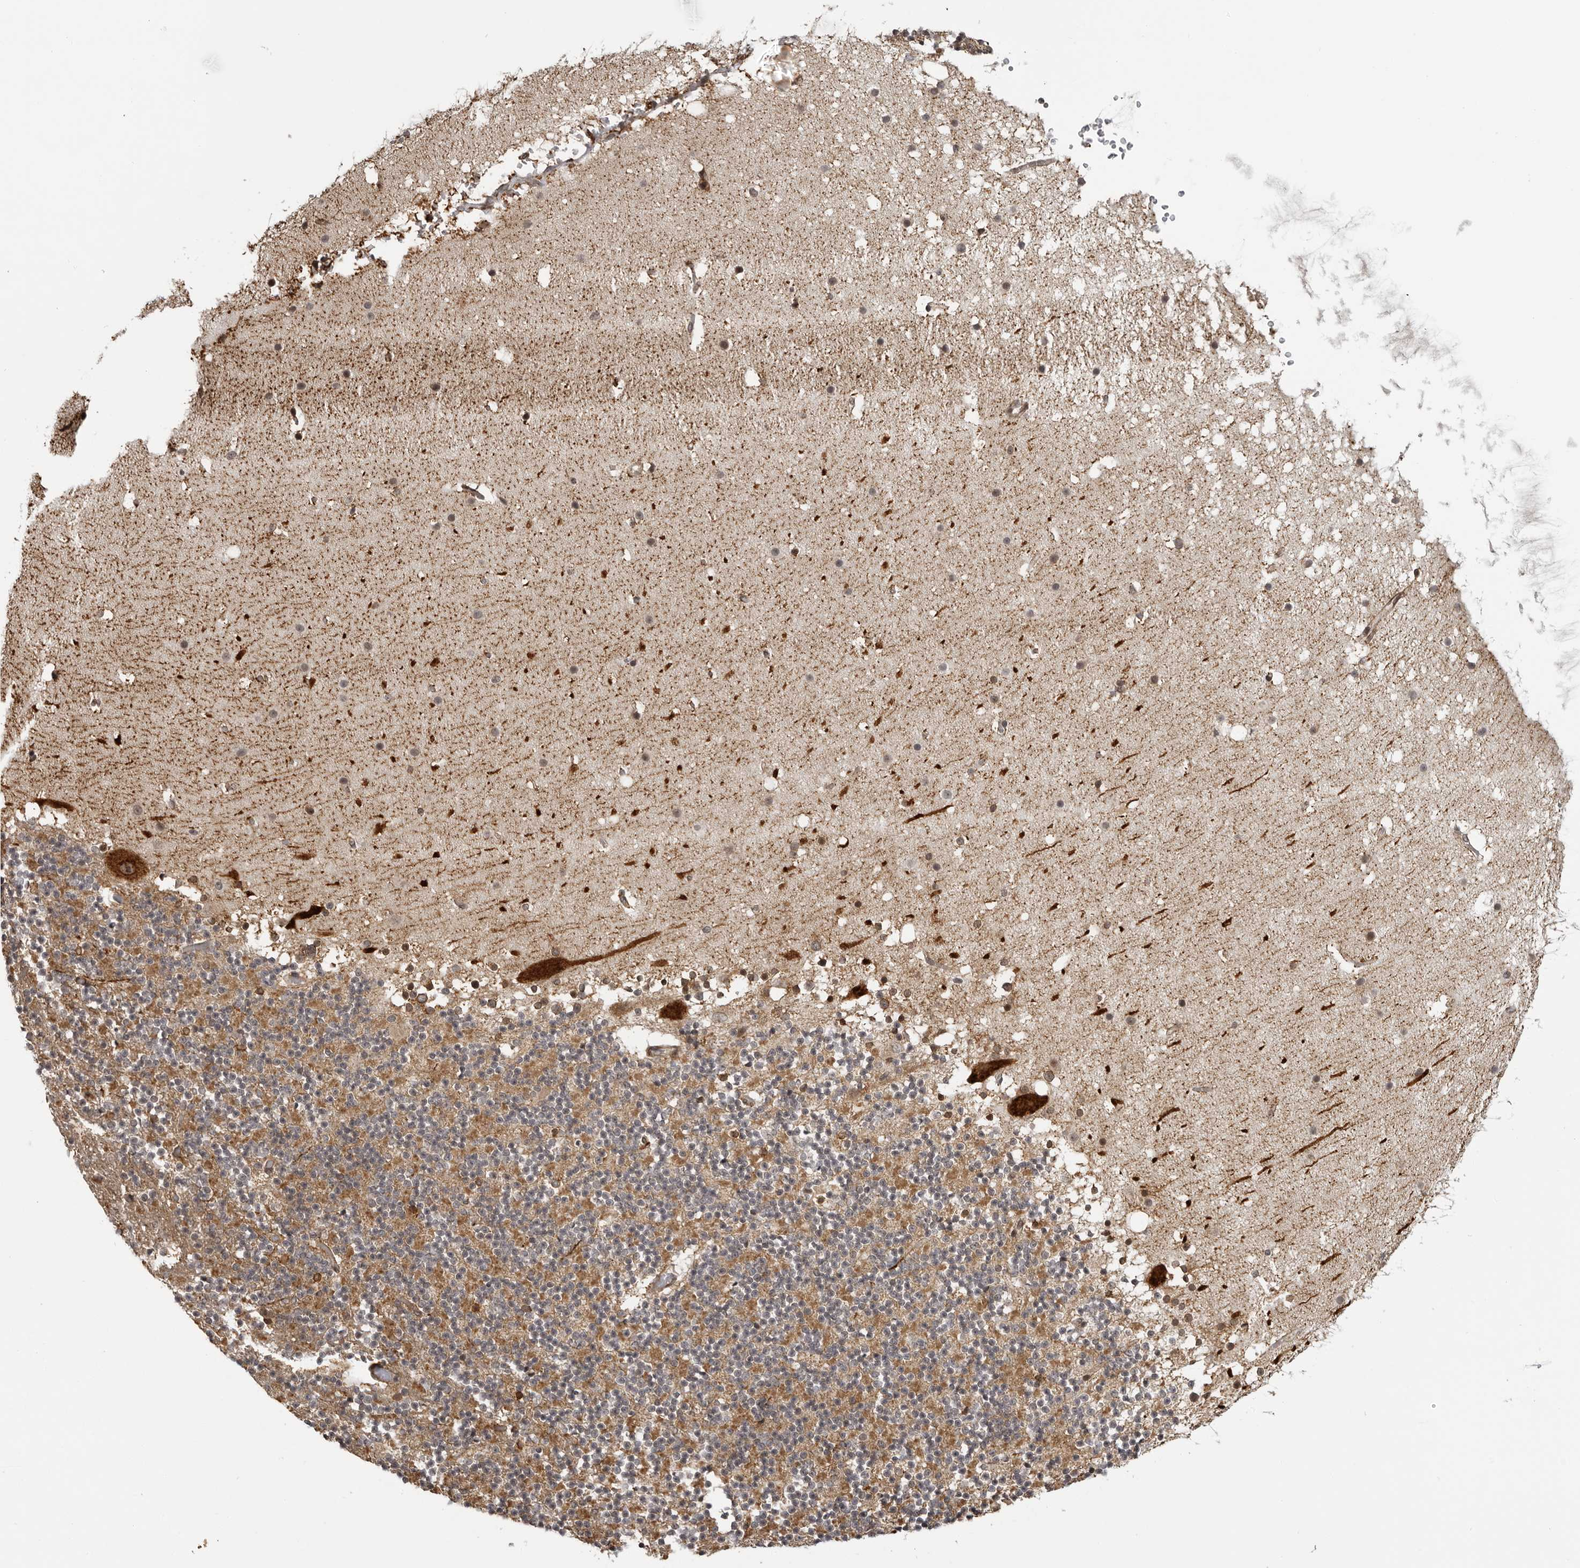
{"staining": {"intensity": "negative", "quantity": "none", "location": "none"}, "tissue": "cerebellum", "cell_type": "Cells in granular layer", "image_type": "normal", "snomed": [{"axis": "morphology", "description": "Normal tissue, NOS"}, {"axis": "topography", "description": "Cerebellum"}], "caption": "This is an immunohistochemistry (IHC) photomicrograph of benign cerebellum. There is no staining in cells in granular layer.", "gene": "DNAH14", "patient": {"sex": "male", "age": 57}}